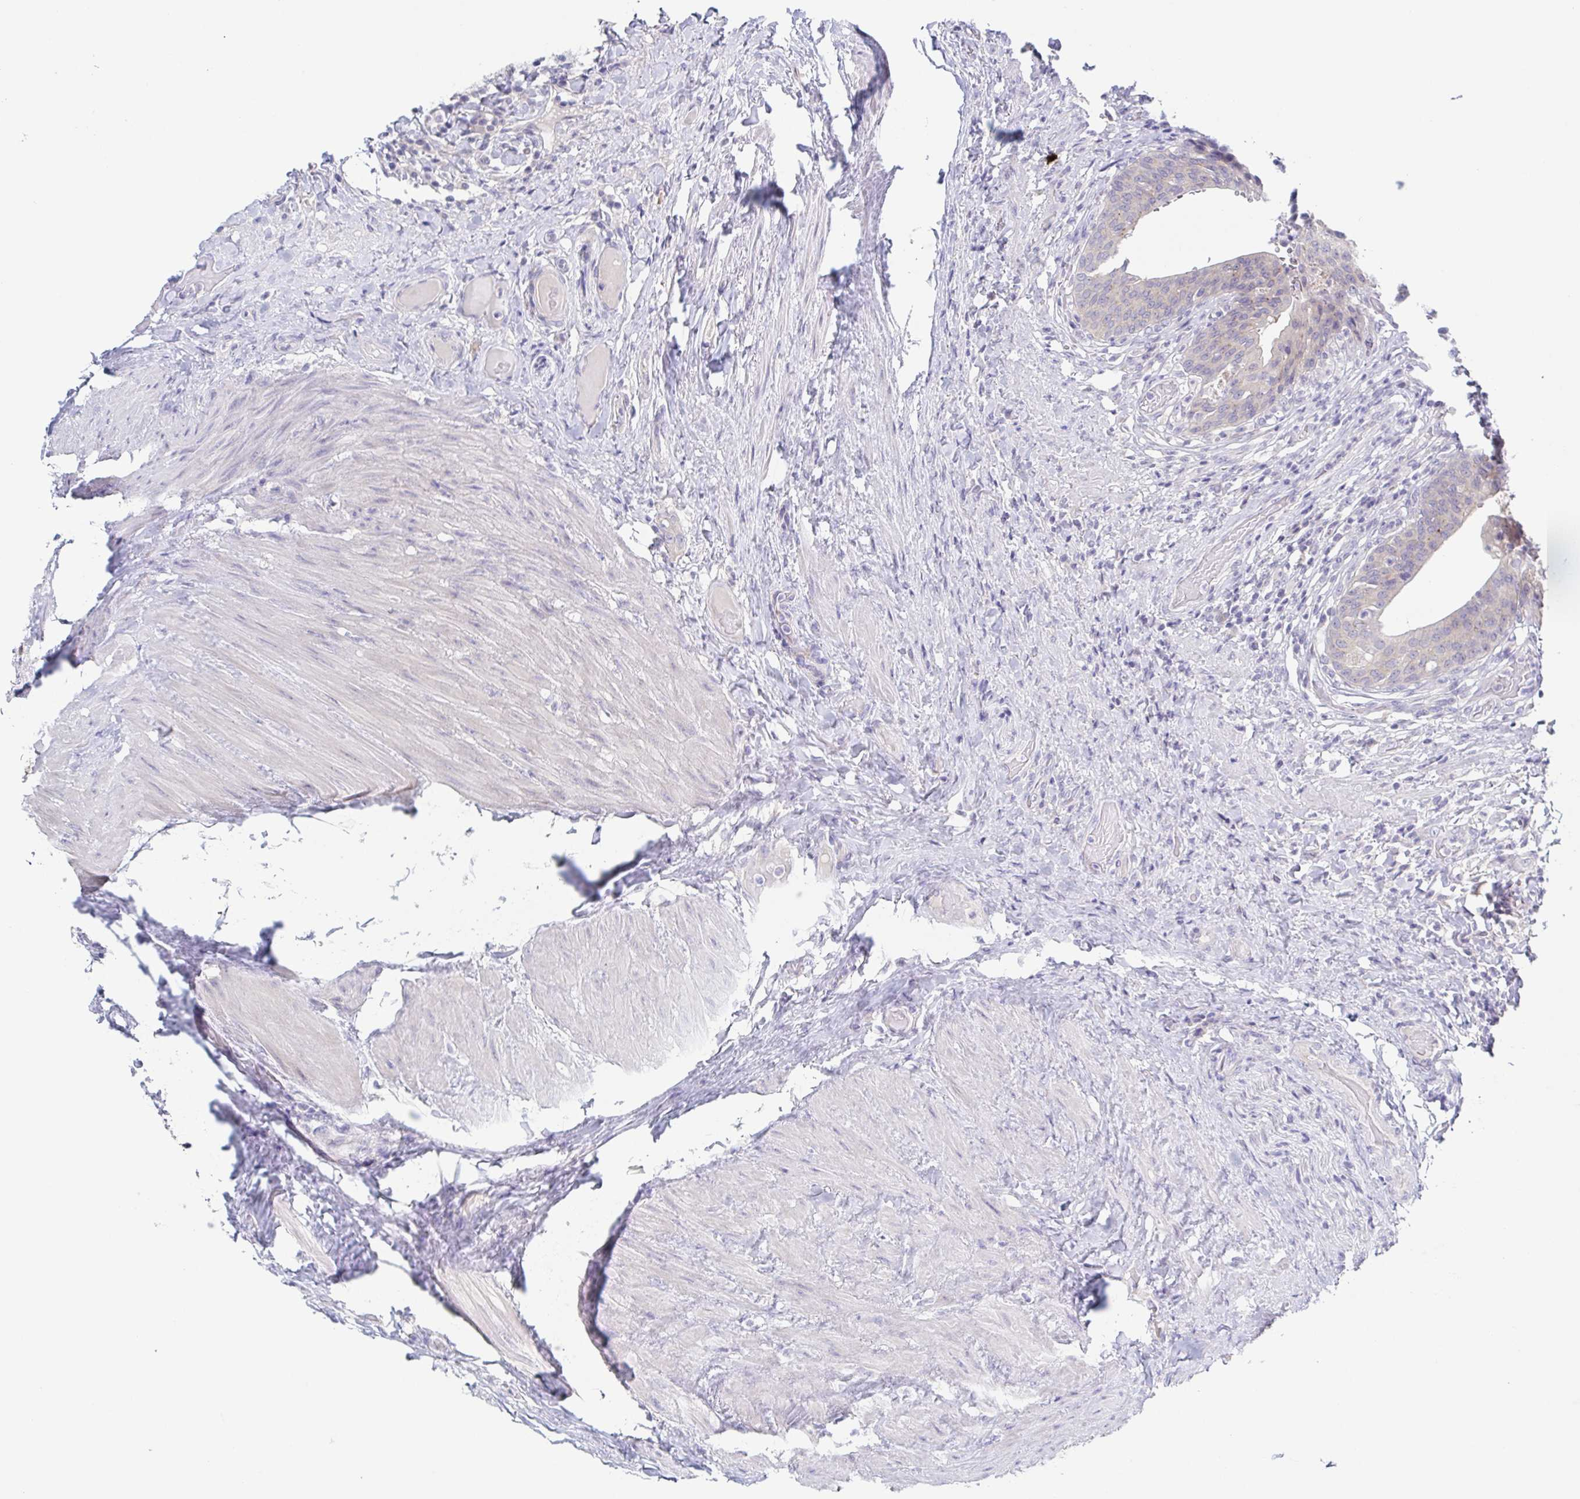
{"staining": {"intensity": "weak", "quantity": "<25%", "location": "cytoplasmic/membranous"}, "tissue": "urinary bladder", "cell_type": "Urothelial cells", "image_type": "normal", "snomed": [{"axis": "morphology", "description": "Normal tissue, NOS"}, {"axis": "topography", "description": "Urinary bladder"}, {"axis": "topography", "description": "Peripheral nerve tissue"}], "caption": "This is an immunohistochemistry photomicrograph of unremarkable urinary bladder. There is no staining in urothelial cells.", "gene": "HTR2A", "patient": {"sex": "male", "age": 66}}